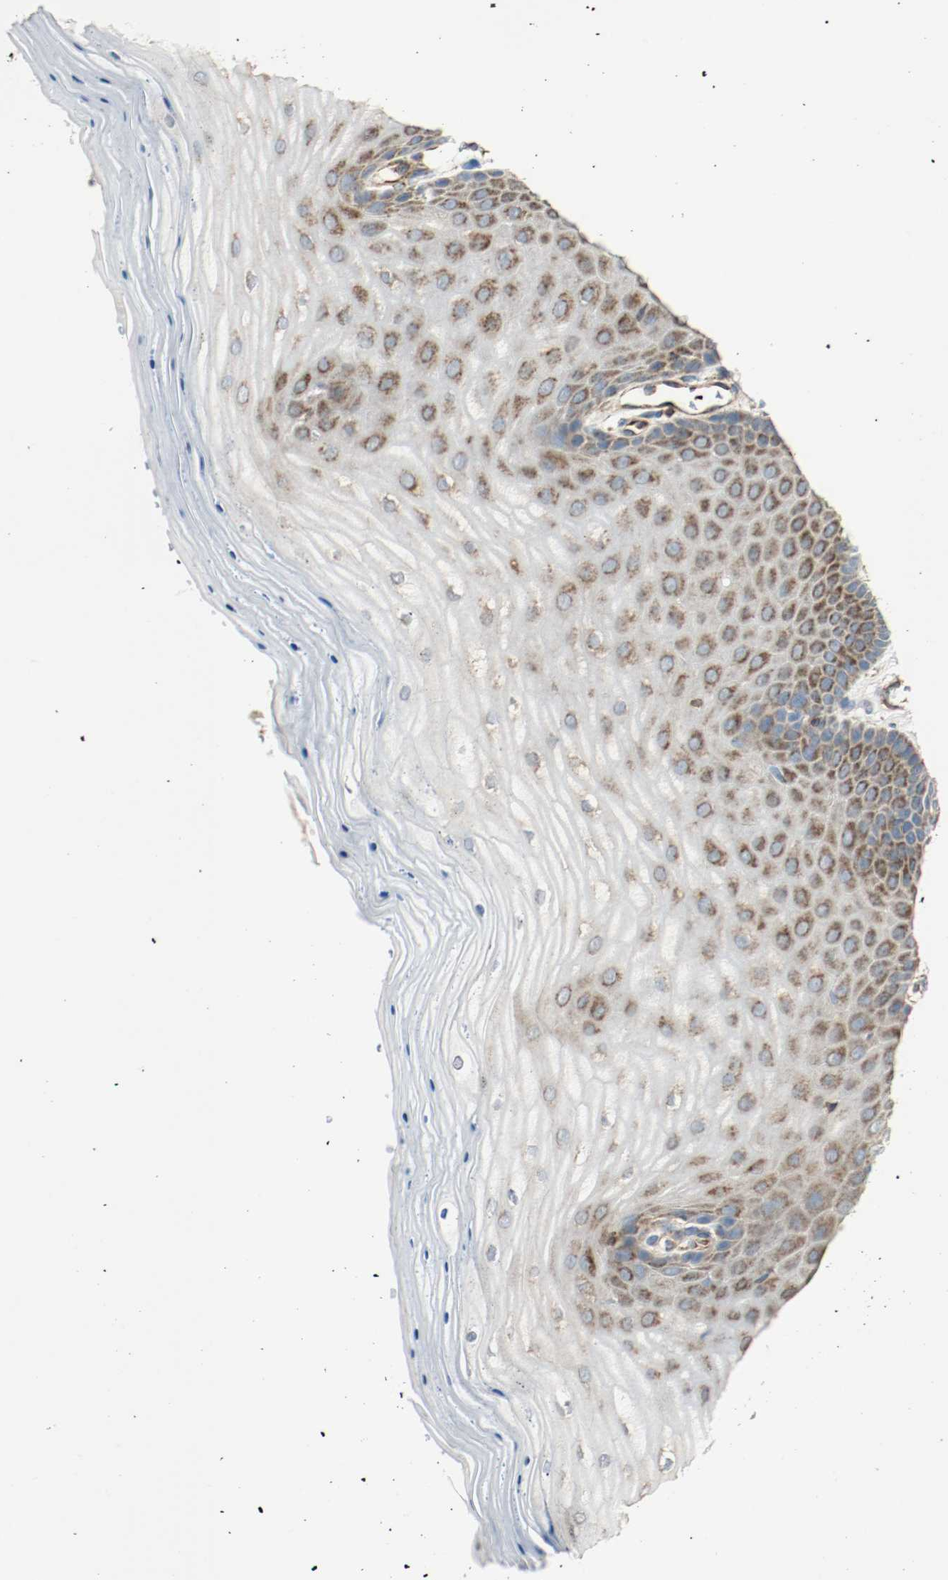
{"staining": {"intensity": "moderate", "quantity": ">75%", "location": "cytoplasmic/membranous"}, "tissue": "cervix", "cell_type": "Glandular cells", "image_type": "normal", "snomed": [{"axis": "morphology", "description": "Normal tissue, NOS"}, {"axis": "topography", "description": "Cervix"}], "caption": "Immunohistochemistry photomicrograph of benign cervix: cervix stained using IHC reveals medium levels of moderate protein expression localized specifically in the cytoplasmic/membranous of glandular cells, appearing as a cytoplasmic/membranous brown color.", "gene": "PLCG1", "patient": {"sex": "female", "age": 55}}